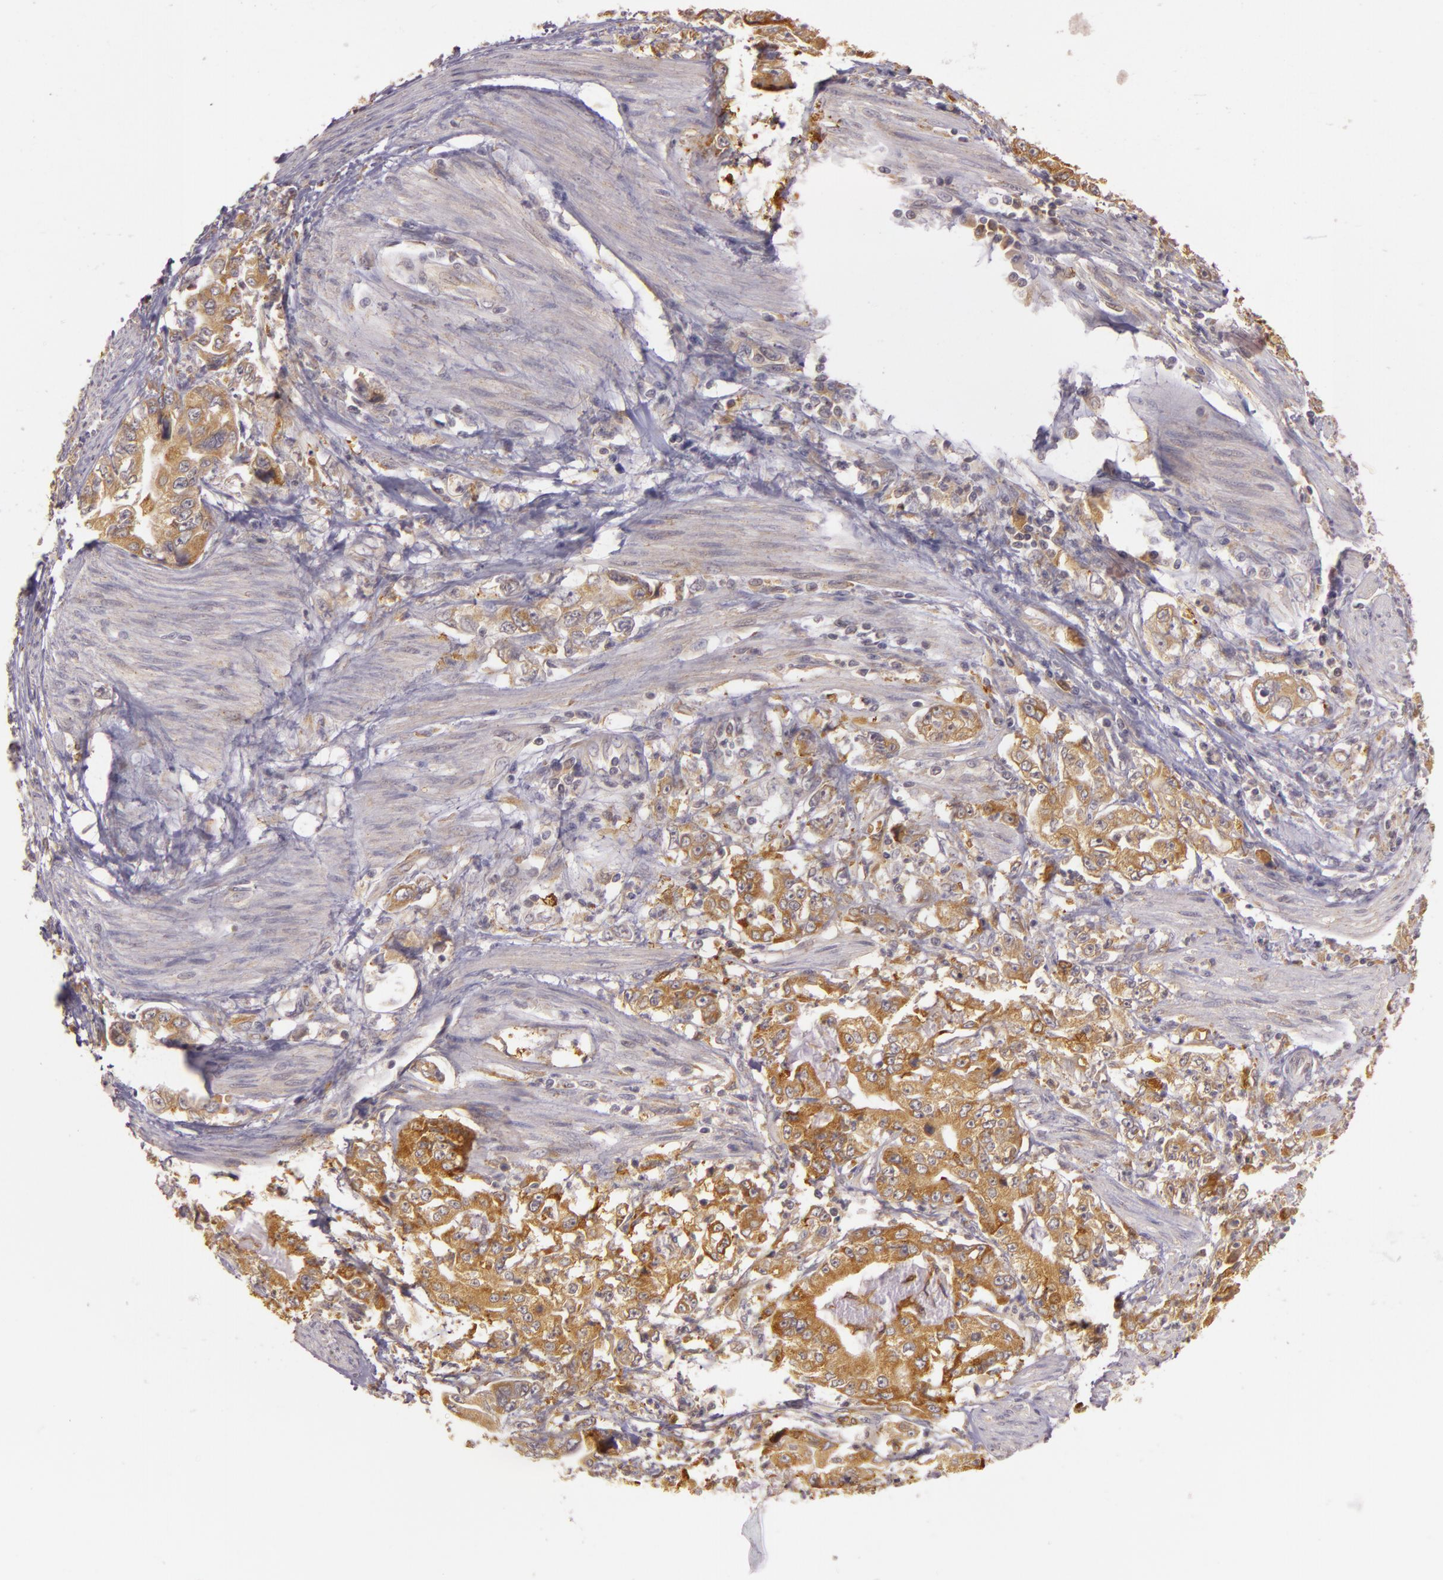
{"staining": {"intensity": "moderate", "quantity": "25%-75%", "location": "cytoplasmic/membranous"}, "tissue": "stomach cancer", "cell_type": "Tumor cells", "image_type": "cancer", "snomed": [{"axis": "morphology", "description": "Adenocarcinoma, NOS"}, {"axis": "topography", "description": "Pancreas"}, {"axis": "topography", "description": "Stomach, upper"}], "caption": "This is a photomicrograph of IHC staining of adenocarcinoma (stomach), which shows moderate positivity in the cytoplasmic/membranous of tumor cells.", "gene": "PPP1R3F", "patient": {"sex": "male", "age": 77}}